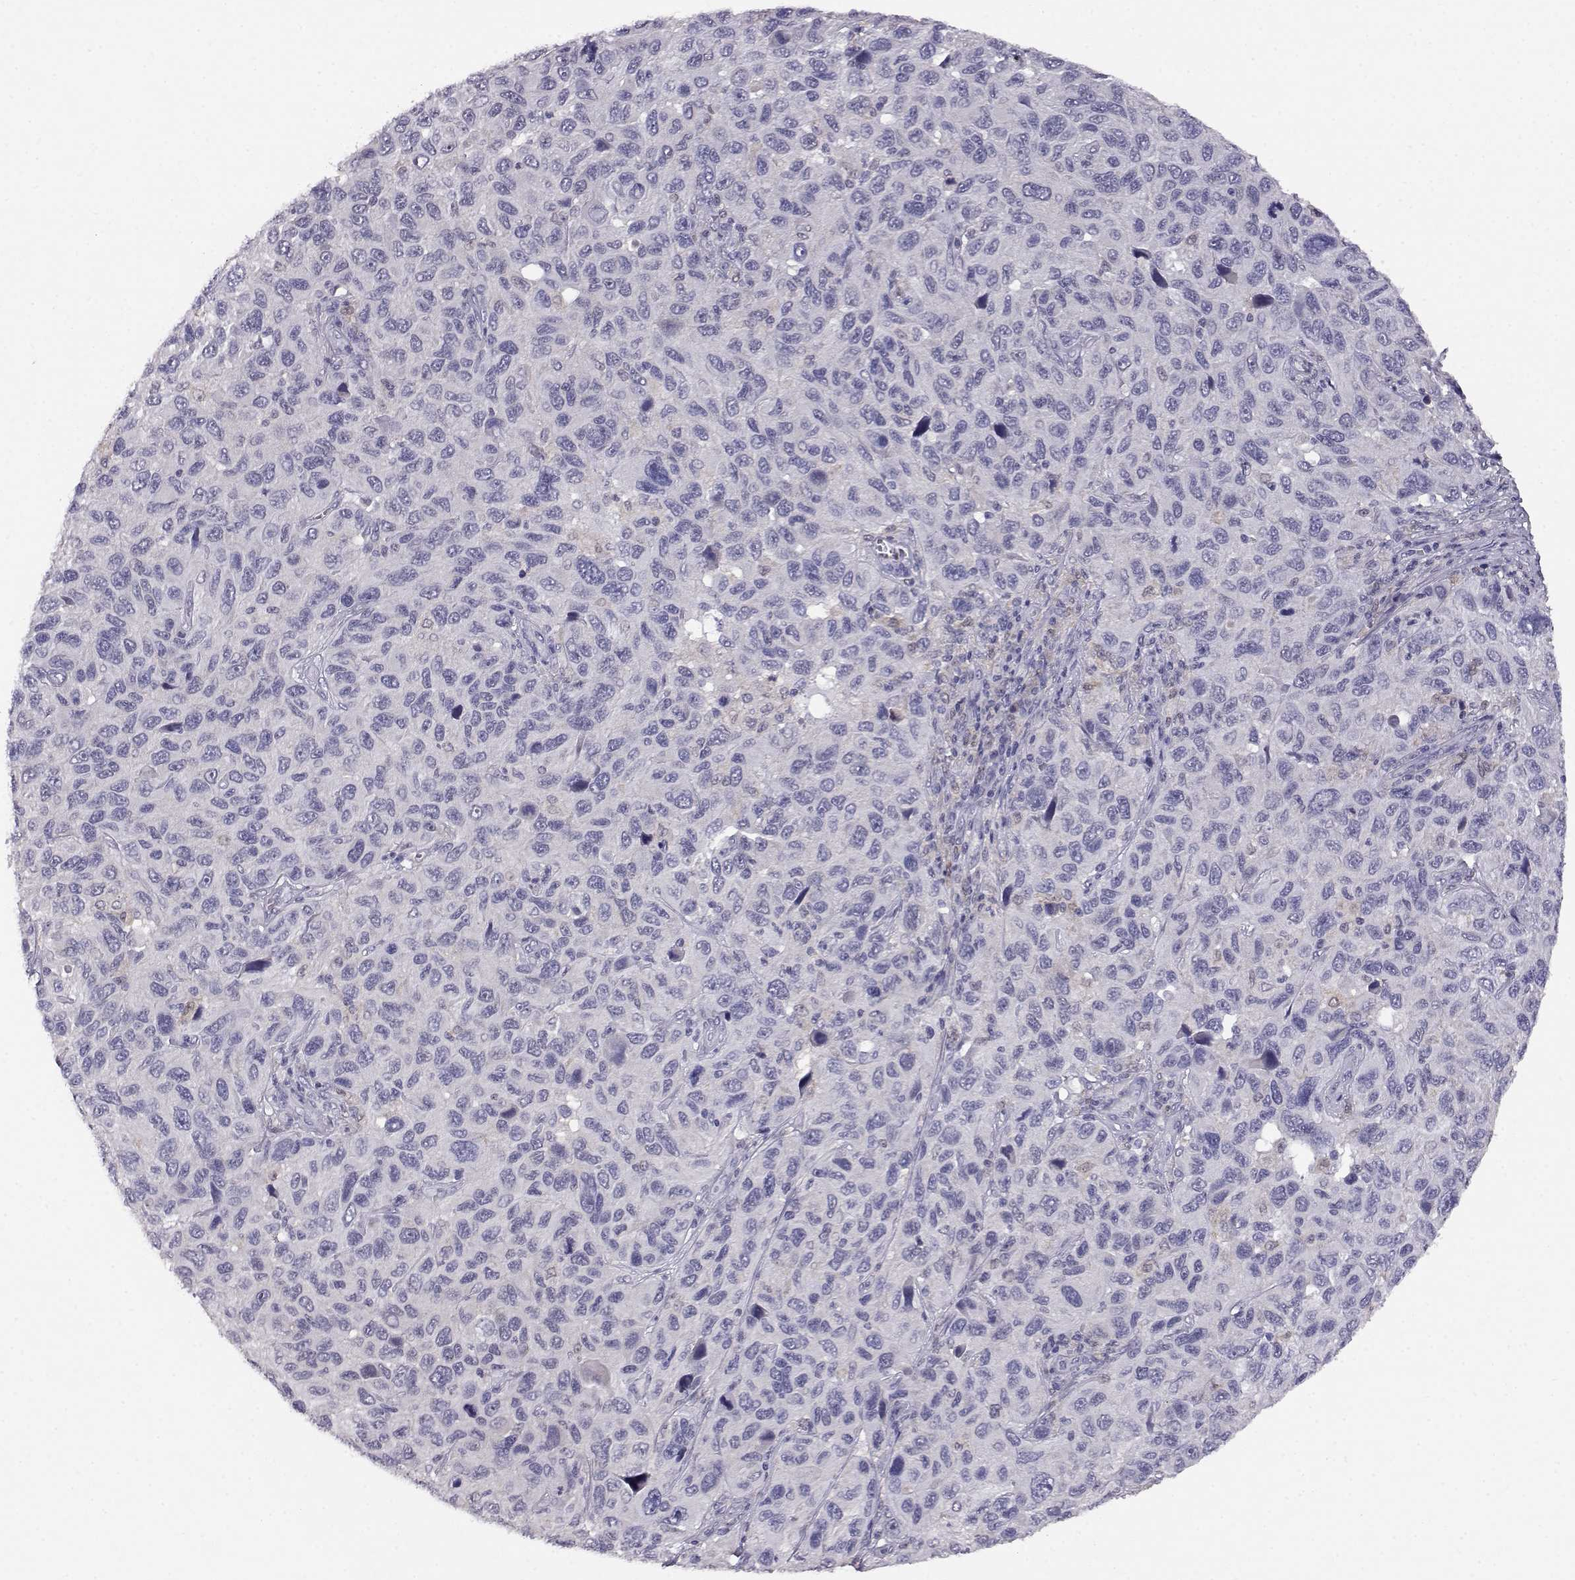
{"staining": {"intensity": "negative", "quantity": "none", "location": "none"}, "tissue": "melanoma", "cell_type": "Tumor cells", "image_type": "cancer", "snomed": [{"axis": "morphology", "description": "Malignant melanoma, NOS"}, {"axis": "topography", "description": "Skin"}], "caption": "Malignant melanoma stained for a protein using immunohistochemistry (IHC) exhibits no staining tumor cells.", "gene": "AKR1B1", "patient": {"sex": "male", "age": 53}}